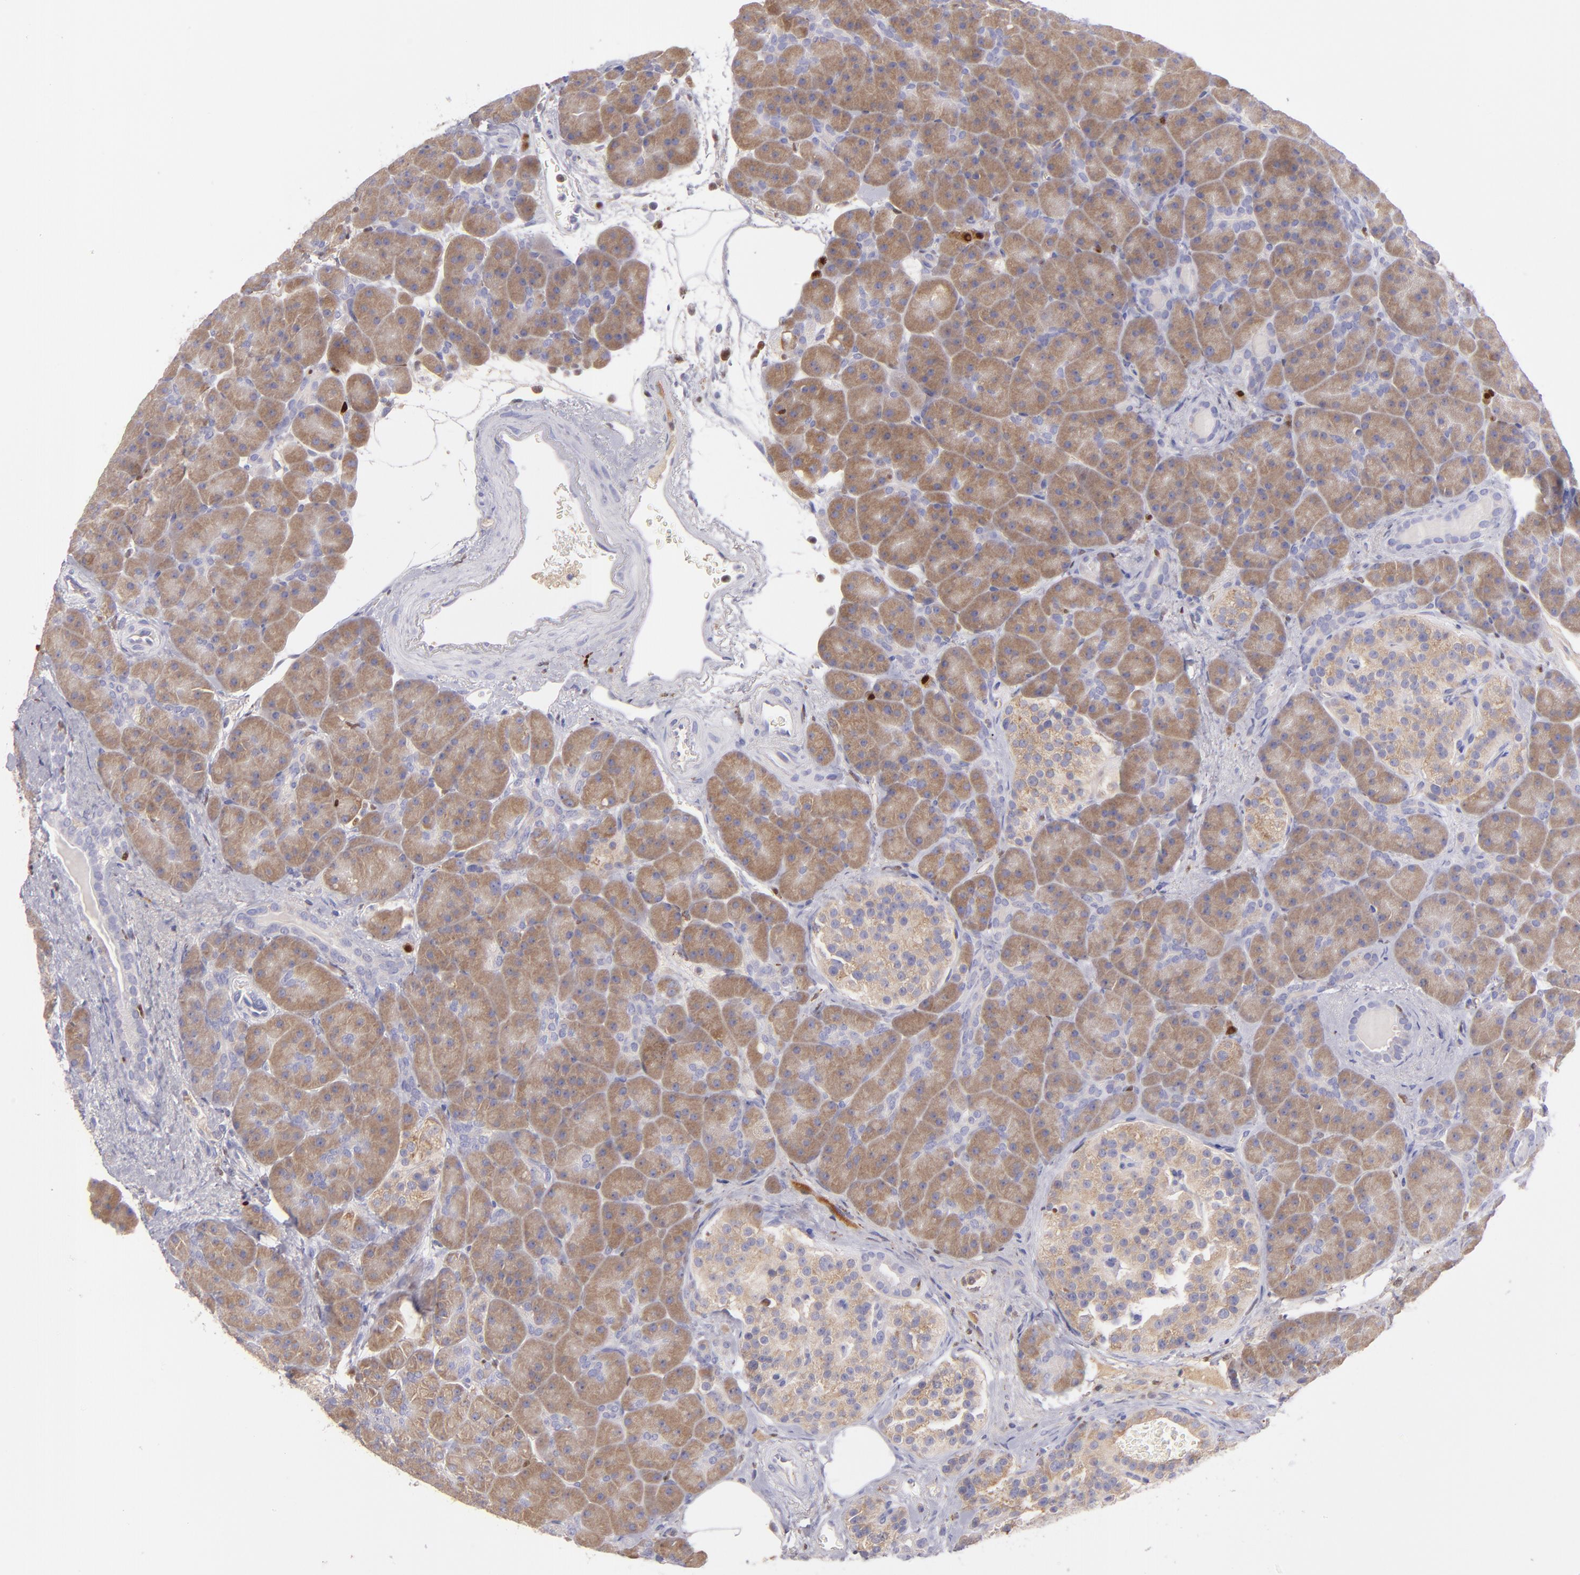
{"staining": {"intensity": "moderate", "quantity": ">75%", "location": "cytoplasmic/membranous"}, "tissue": "pancreas", "cell_type": "Exocrine glandular cells", "image_type": "normal", "snomed": [{"axis": "morphology", "description": "Normal tissue, NOS"}, {"axis": "topography", "description": "Pancreas"}], "caption": "Normal pancreas shows moderate cytoplasmic/membranous positivity in approximately >75% of exocrine glandular cells (brown staining indicates protein expression, while blue staining denotes nuclei)..", "gene": "IRF8", "patient": {"sex": "male", "age": 66}}